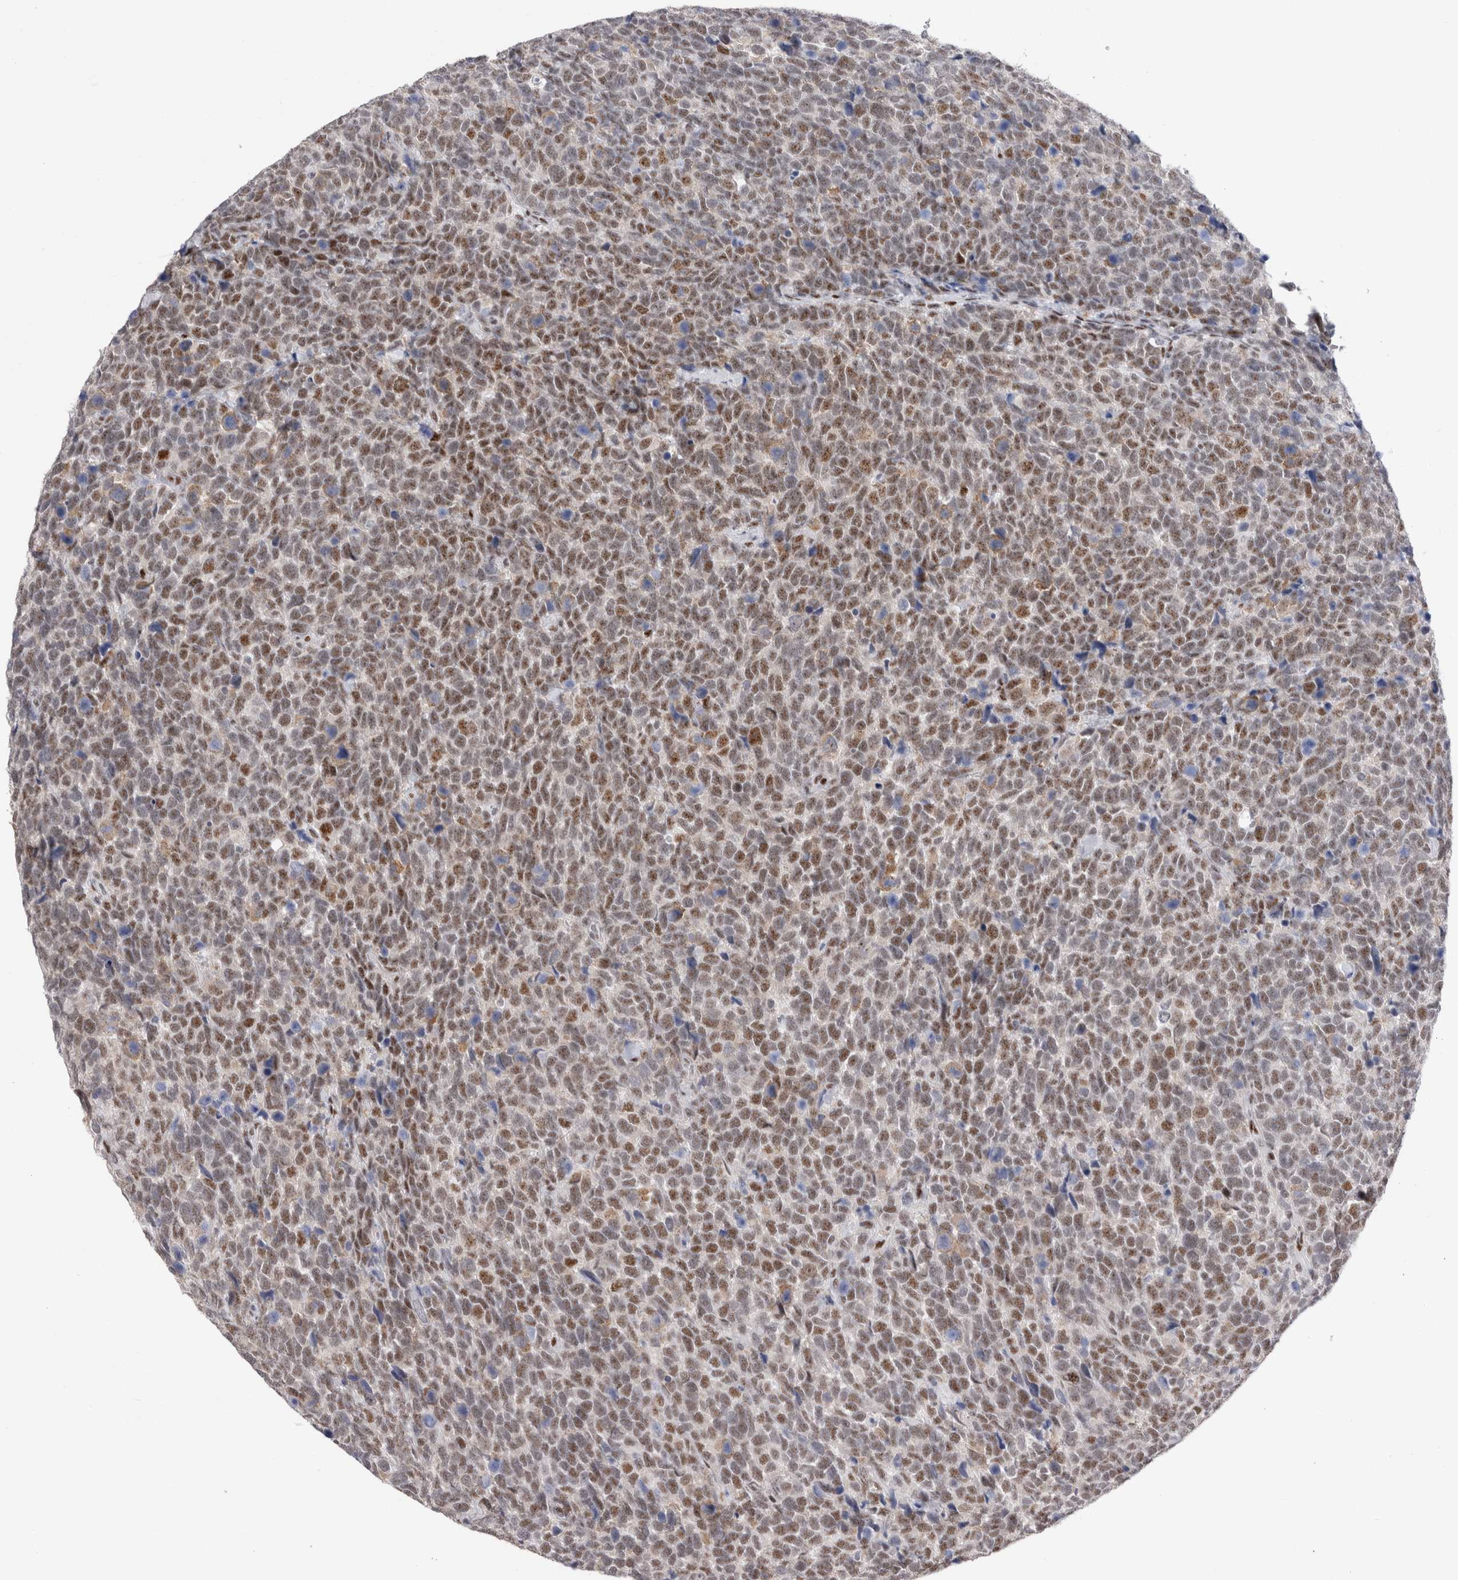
{"staining": {"intensity": "moderate", "quantity": ">75%", "location": "cytoplasmic/membranous,nuclear"}, "tissue": "urothelial cancer", "cell_type": "Tumor cells", "image_type": "cancer", "snomed": [{"axis": "morphology", "description": "Urothelial carcinoma, High grade"}, {"axis": "topography", "description": "Urinary bladder"}], "caption": "DAB (3,3'-diaminobenzidine) immunohistochemical staining of human urothelial cancer shows moderate cytoplasmic/membranous and nuclear protein expression in approximately >75% of tumor cells.", "gene": "RBM6", "patient": {"sex": "female", "age": 82}}